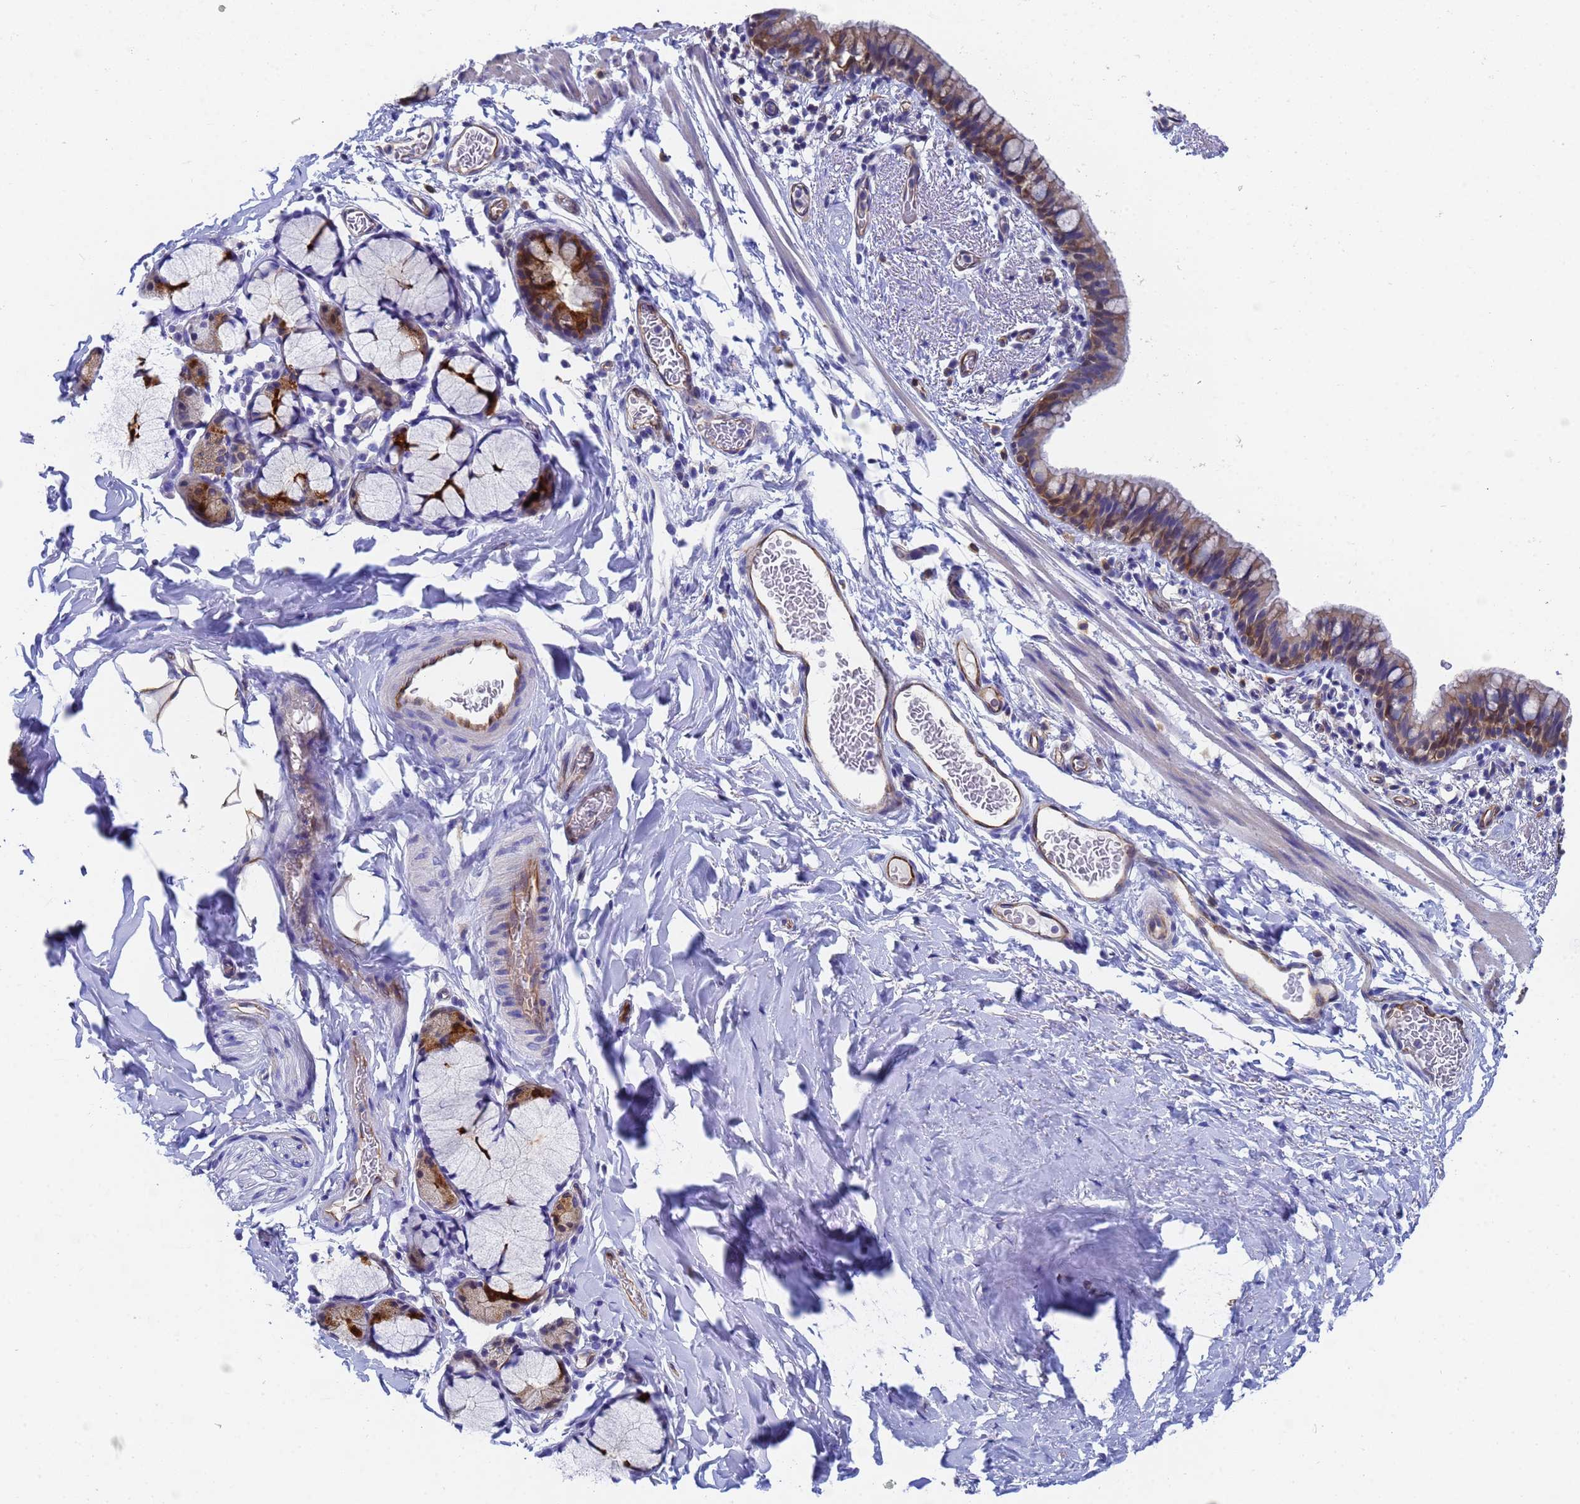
{"staining": {"intensity": "moderate", "quantity": ">75%", "location": "cytoplasmic/membranous"}, "tissue": "bronchus", "cell_type": "Respiratory epithelial cells", "image_type": "normal", "snomed": [{"axis": "morphology", "description": "Normal tissue, NOS"}, {"axis": "topography", "description": "Cartilage tissue"}, {"axis": "topography", "description": "Bronchus"}], "caption": "This image shows IHC staining of unremarkable bronchus, with medium moderate cytoplasmic/membranous staining in approximately >75% of respiratory epithelial cells.", "gene": "GCHFR", "patient": {"sex": "female", "age": 36}}